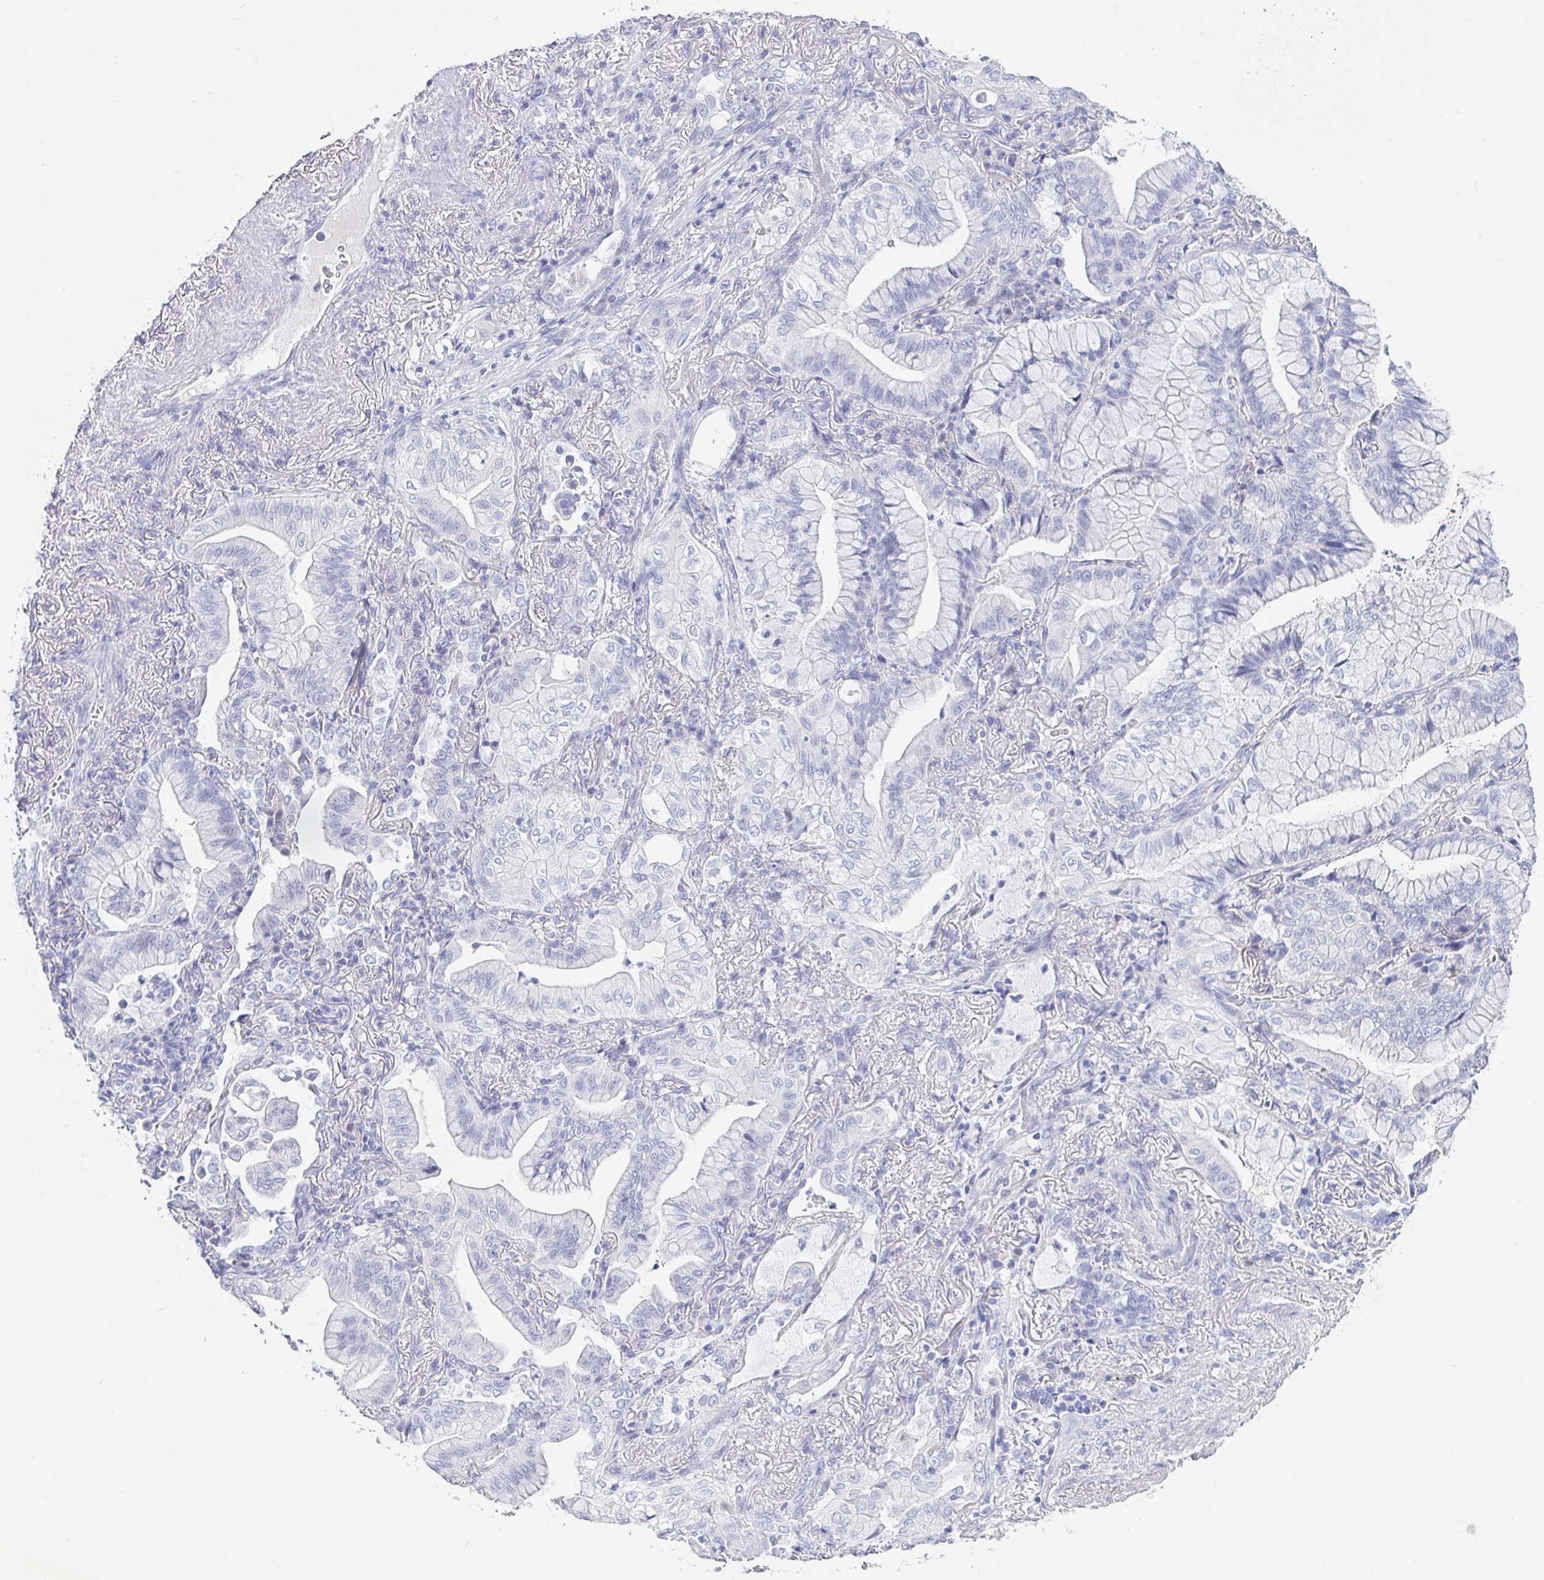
{"staining": {"intensity": "negative", "quantity": "none", "location": "none"}, "tissue": "lung cancer", "cell_type": "Tumor cells", "image_type": "cancer", "snomed": [{"axis": "morphology", "description": "Adenocarcinoma, NOS"}, {"axis": "topography", "description": "Lung"}], "caption": "Immunohistochemical staining of adenocarcinoma (lung) exhibits no significant expression in tumor cells. Brightfield microscopy of immunohistochemistry stained with DAB (brown) and hematoxylin (blue), captured at high magnification.", "gene": "TPTE", "patient": {"sex": "male", "age": 77}}